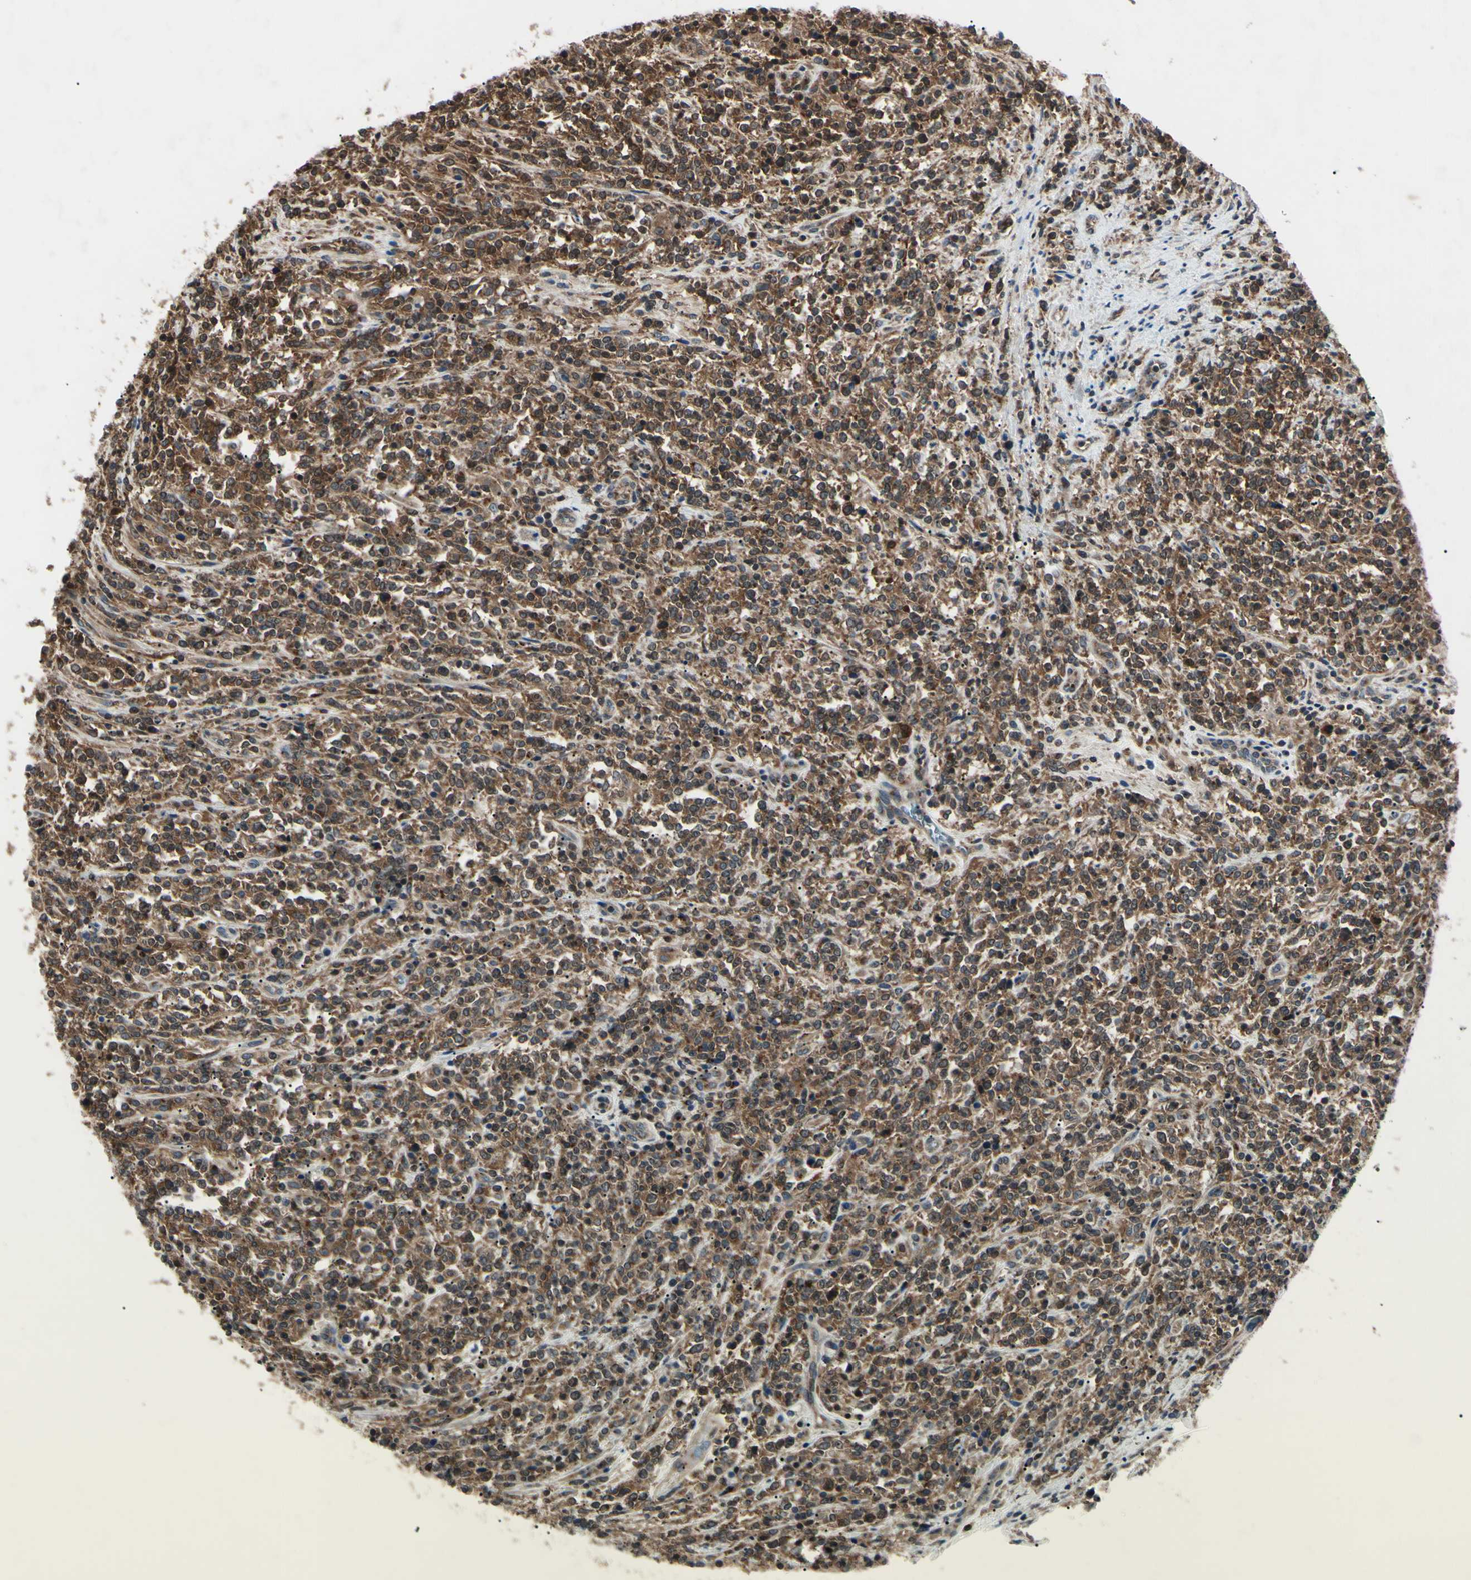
{"staining": {"intensity": "strong", "quantity": ">75%", "location": "cytoplasmic/membranous,nuclear"}, "tissue": "lymphoma", "cell_type": "Tumor cells", "image_type": "cancer", "snomed": [{"axis": "morphology", "description": "Malignant lymphoma, non-Hodgkin's type, High grade"}, {"axis": "topography", "description": "Soft tissue"}], "caption": "Approximately >75% of tumor cells in malignant lymphoma, non-Hodgkin's type (high-grade) reveal strong cytoplasmic/membranous and nuclear protein expression as visualized by brown immunohistochemical staining.", "gene": "MAPRE1", "patient": {"sex": "male", "age": 18}}